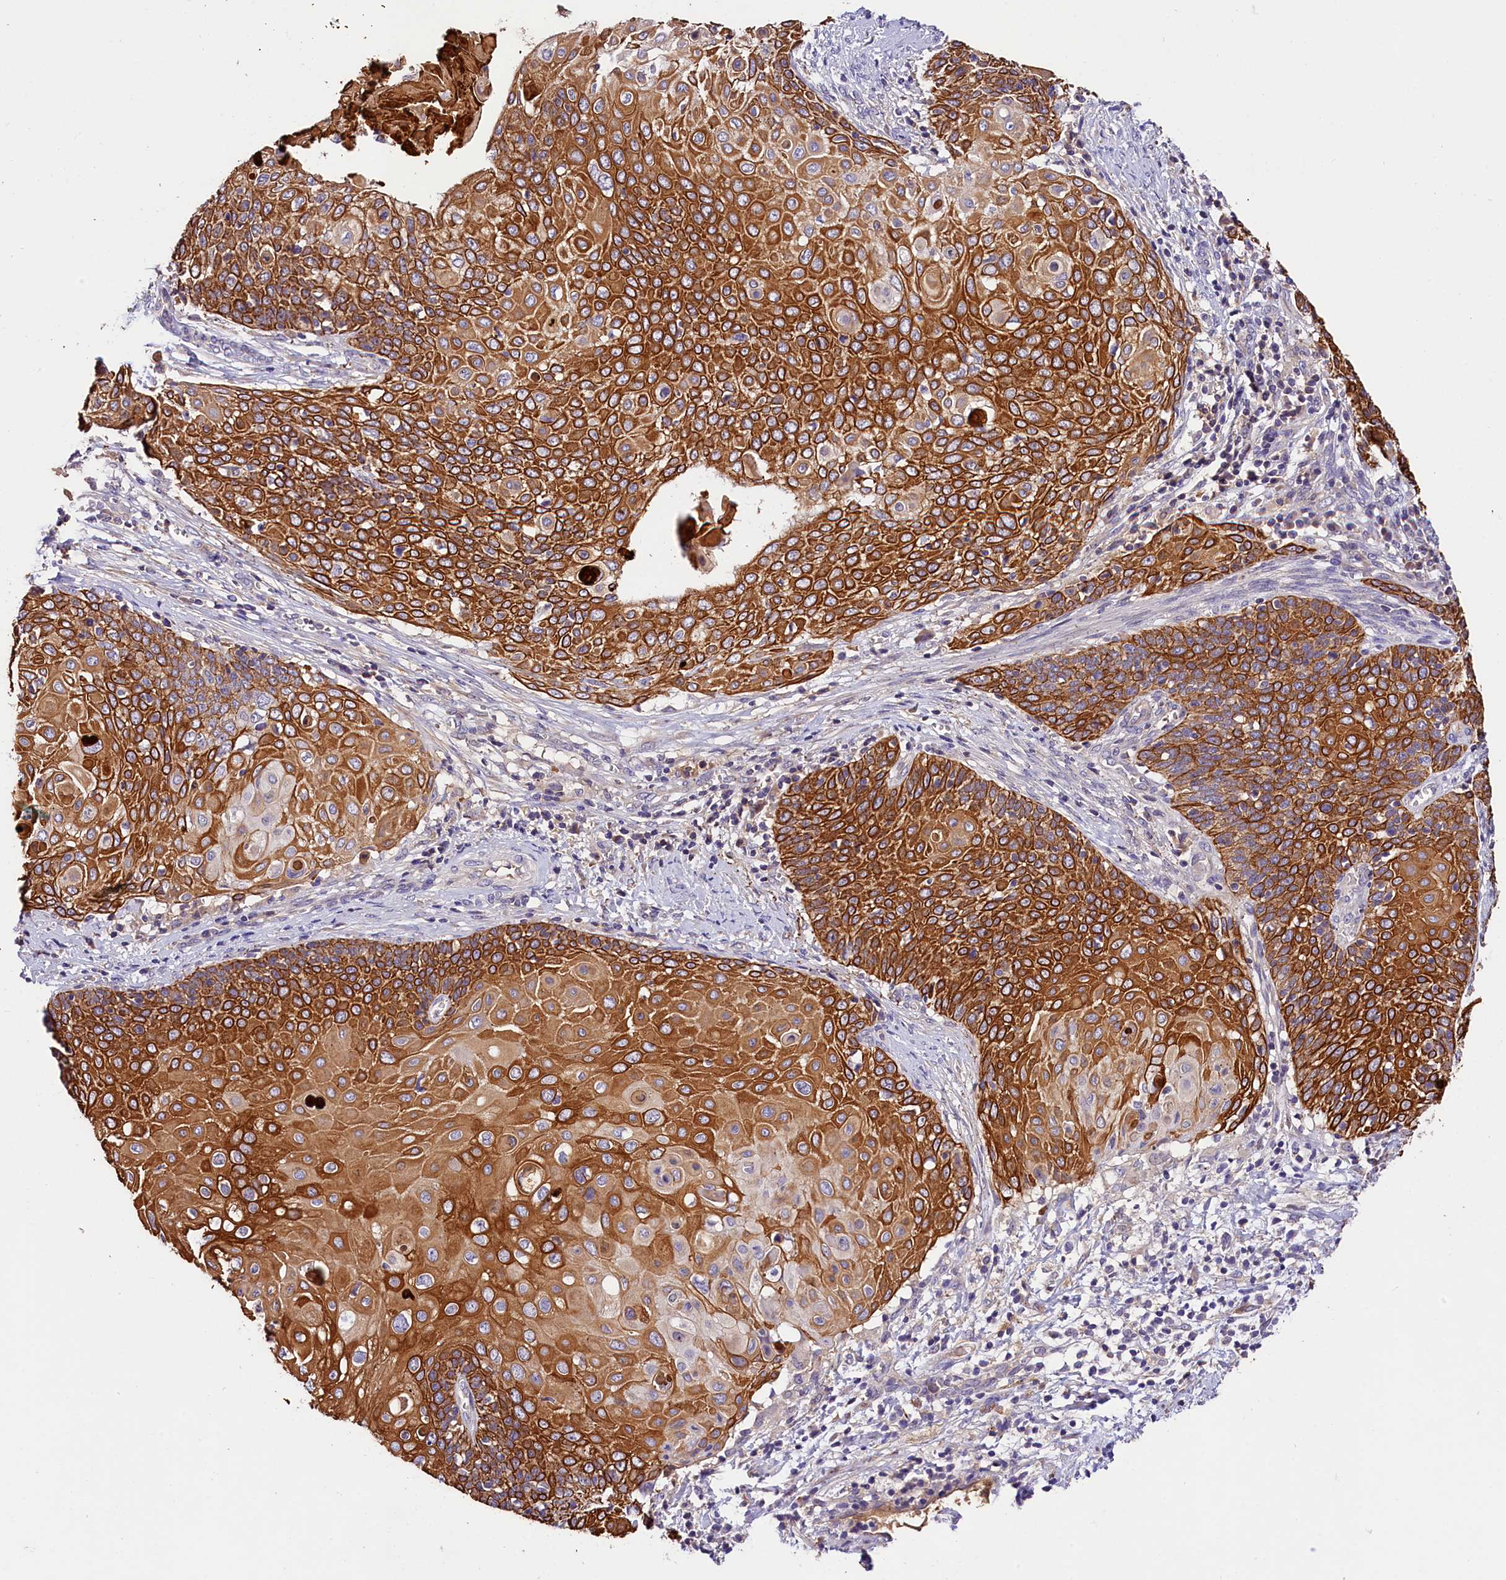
{"staining": {"intensity": "strong", "quantity": ">75%", "location": "cytoplasmic/membranous"}, "tissue": "cervical cancer", "cell_type": "Tumor cells", "image_type": "cancer", "snomed": [{"axis": "morphology", "description": "Squamous cell carcinoma, NOS"}, {"axis": "topography", "description": "Cervix"}], "caption": "Cervical cancer (squamous cell carcinoma) stained with DAB (3,3'-diaminobenzidine) immunohistochemistry shows high levels of strong cytoplasmic/membranous expression in approximately >75% of tumor cells.", "gene": "ARMC6", "patient": {"sex": "female", "age": 39}}